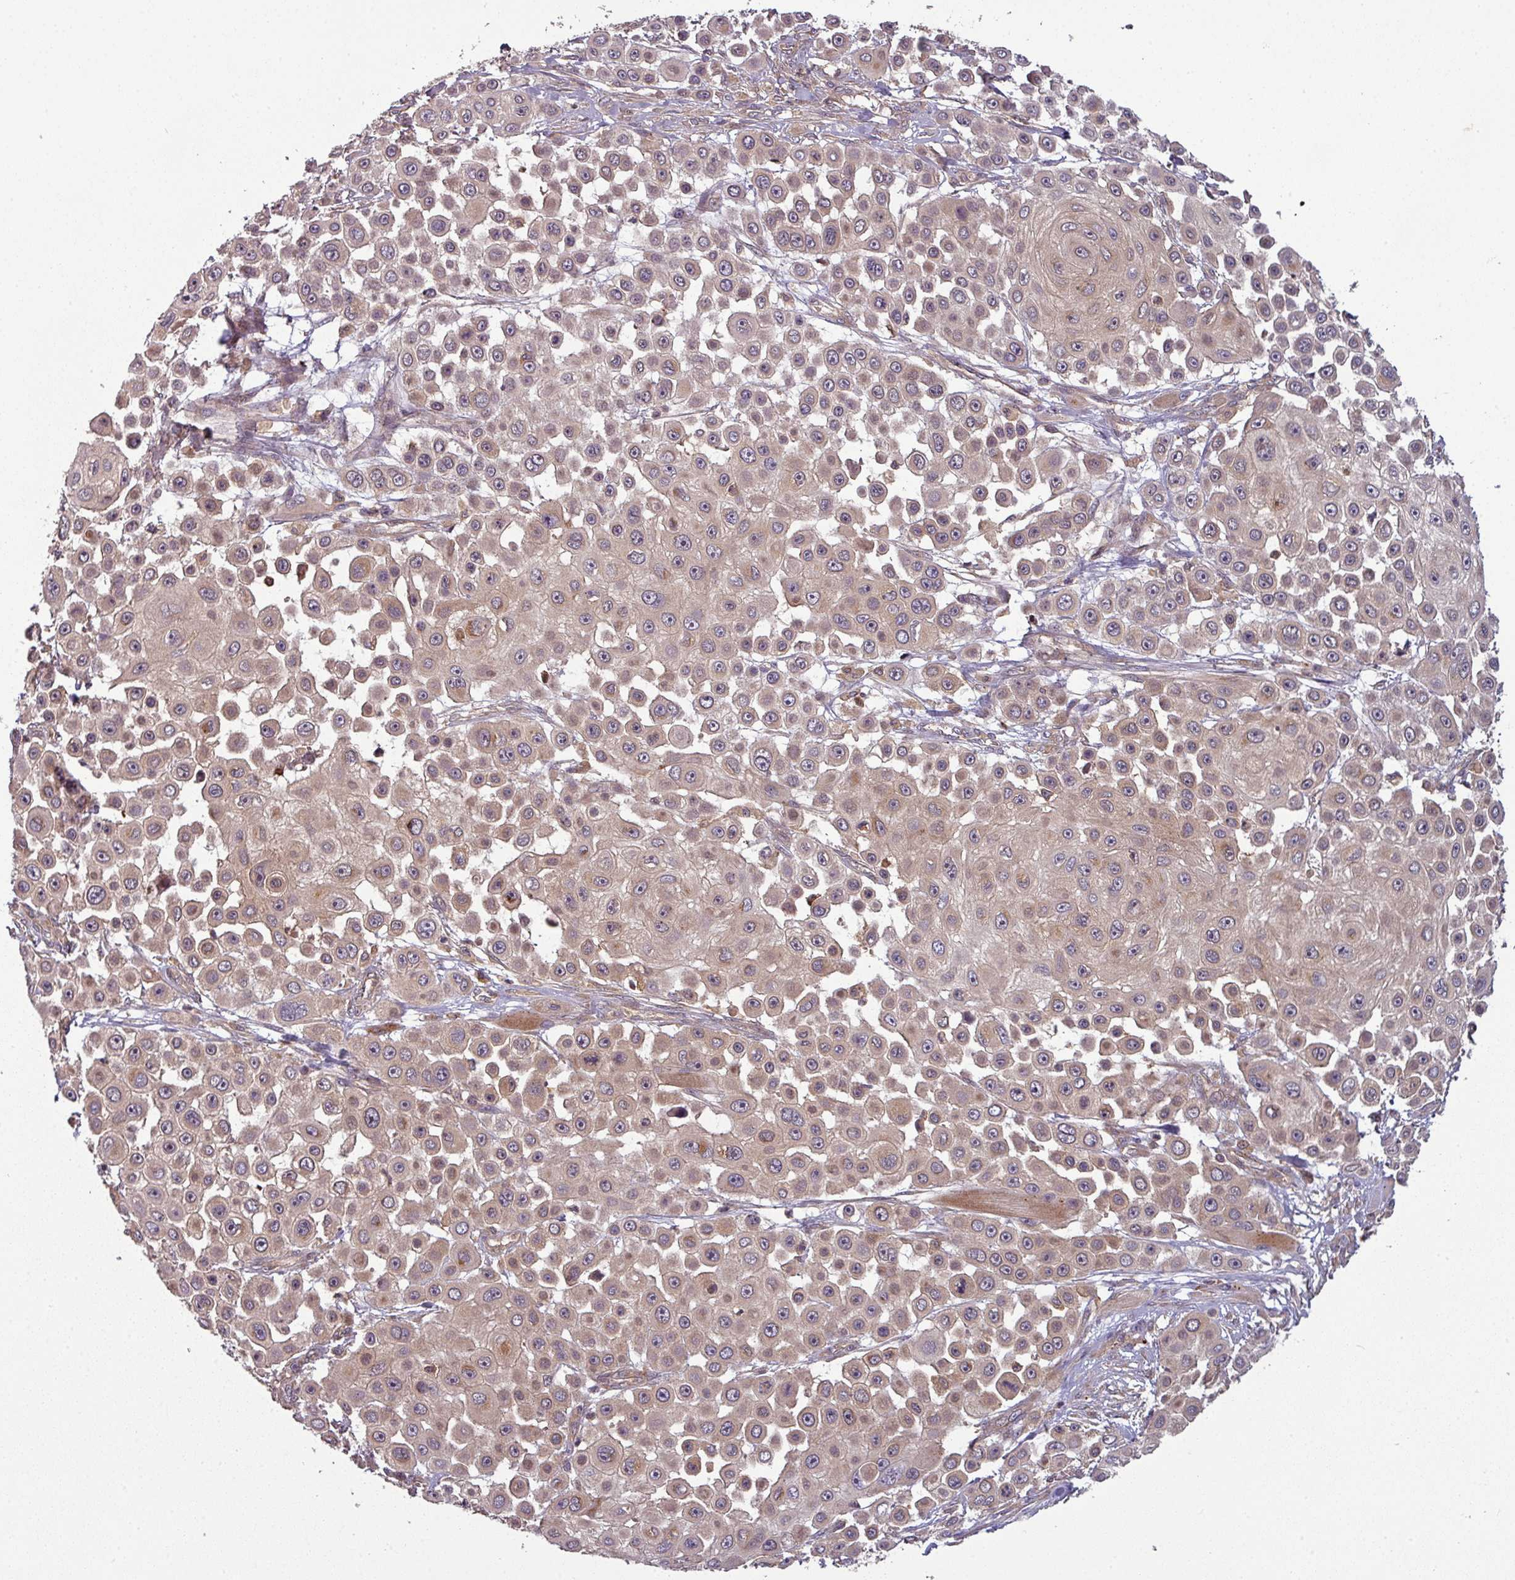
{"staining": {"intensity": "weak", "quantity": ">75%", "location": "cytoplasmic/membranous"}, "tissue": "skin cancer", "cell_type": "Tumor cells", "image_type": "cancer", "snomed": [{"axis": "morphology", "description": "Squamous cell carcinoma, NOS"}, {"axis": "topography", "description": "Skin"}], "caption": "Squamous cell carcinoma (skin) was stained to show a protein in brown. There is low levels of weak cytoplasmic/membranous expression in about >75% of tumor cells.", "gene": "GSKIP", "patient": {"sex": "male", "age": 67}}